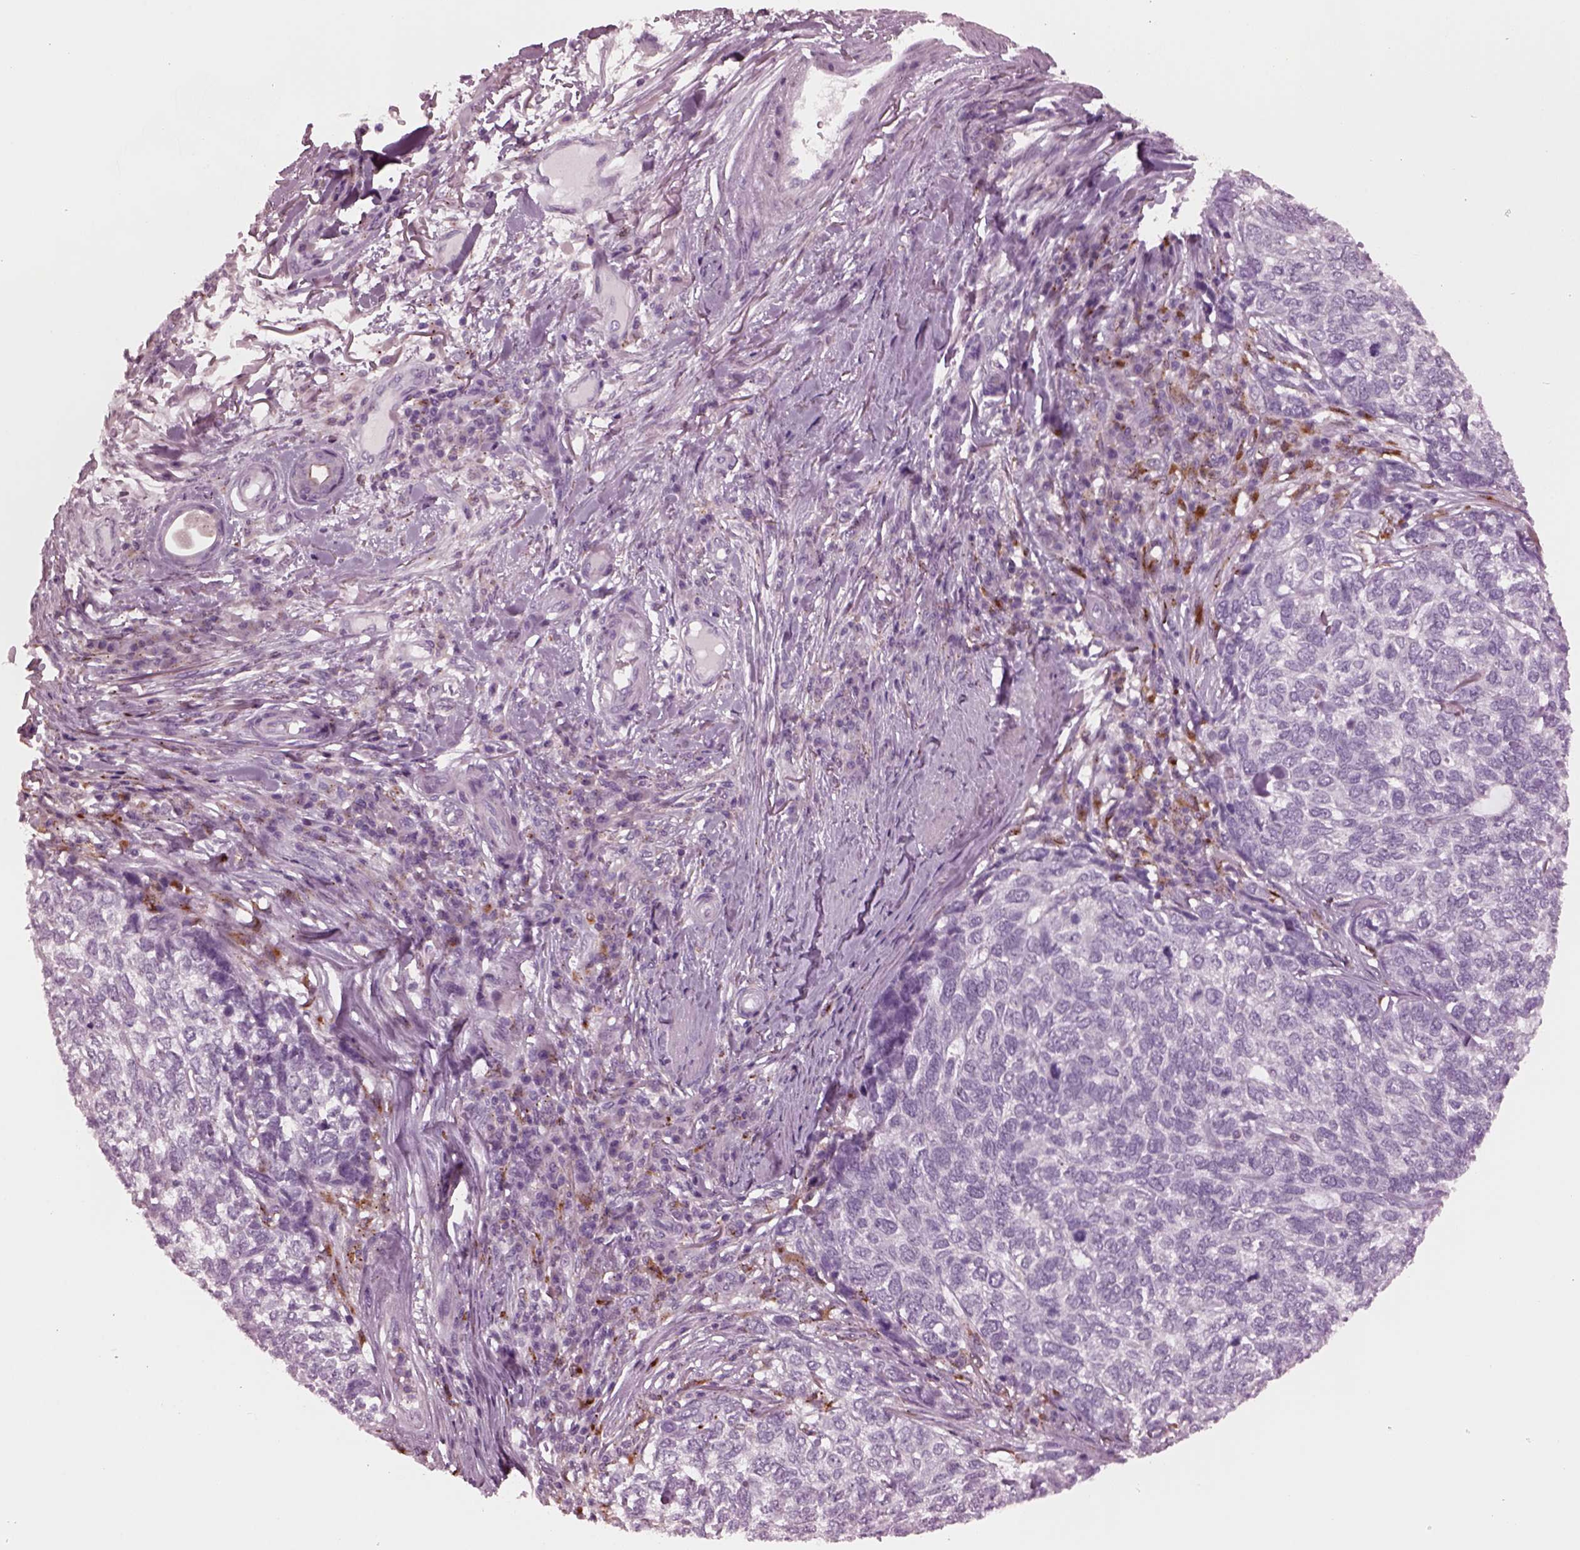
{"staining": {"intensity": "negative", "quantity": "none", "location": "none"}, "tissue": "skin cancer", "cell_type": "Tumor cells", "image_type": "cancer", "snomed": [{"axis": "morphology", "description": "Basal cell carcinoma"}, {"axis": "topography", "description": "Skin"}], "caption": "Tumor cells are negative for brown protein staining in skin cancer. The staining was performed using DAB to visualize the protein expression in brown, while the nuclei were stained in blue with hematoxylin (Magnification: 20x).", "gene": "SLAMF8", "patient": {"sex": "female", "age": 65}}